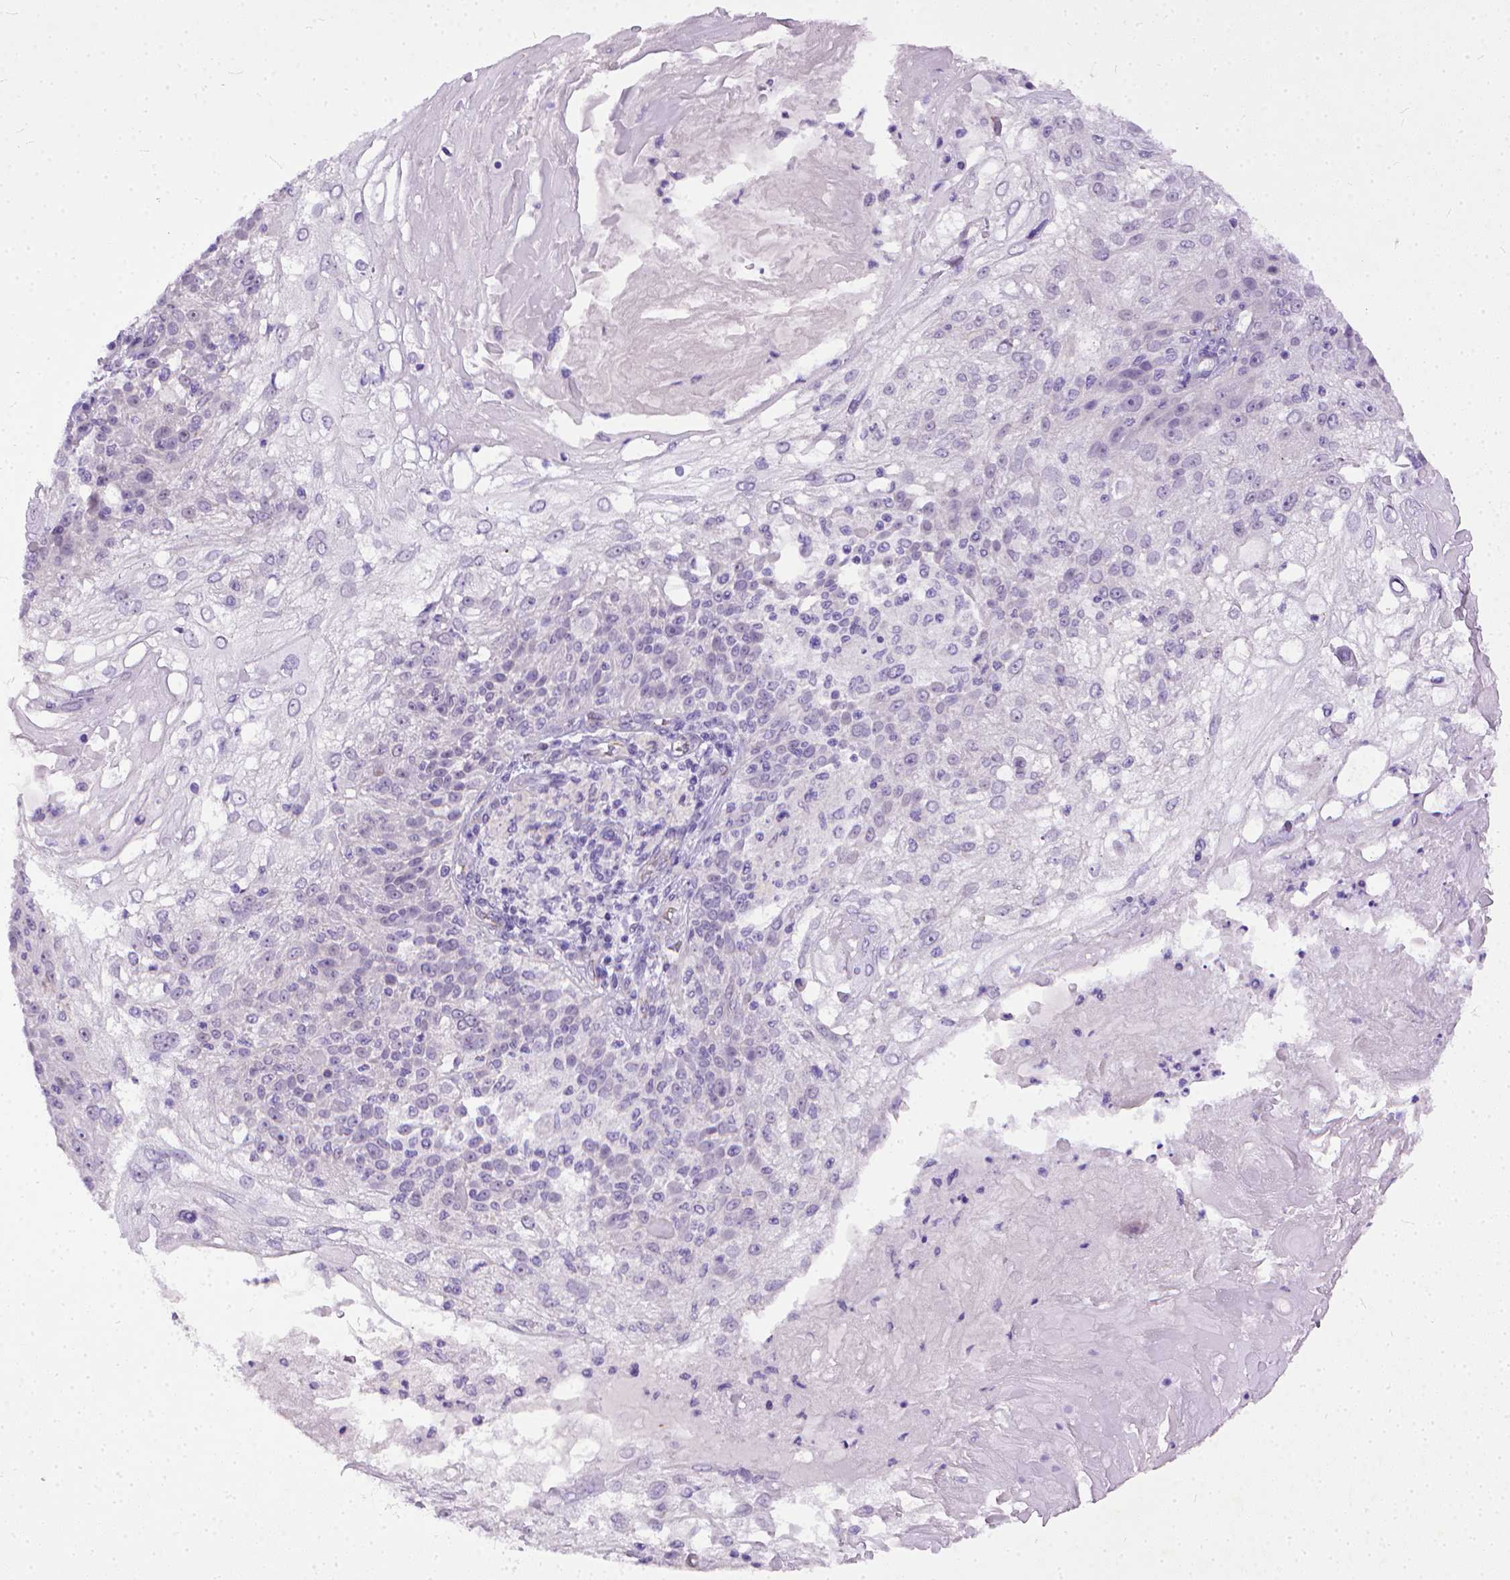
{"staining": {"intensity": "negative", "quantity": "none", "location": "none"}, "tissue": "skin cancer", "cell_type": "Tumor cells", "image_type": "cancer", "snomed": [{"axis": "morphology", "description": "Normal tissue, NOS"}, {"axis": "morphology", "description": "Squamous cell carcinoma, NOS"}, {"axis": "topography", "description": "Skin"}], "caption": "This is an immunohistochemistry micrograph of skin cancer. There is no positivity in tumor cells.", "gene": "ADGRF1", "patient": {"sex": "female", "age": 83}}